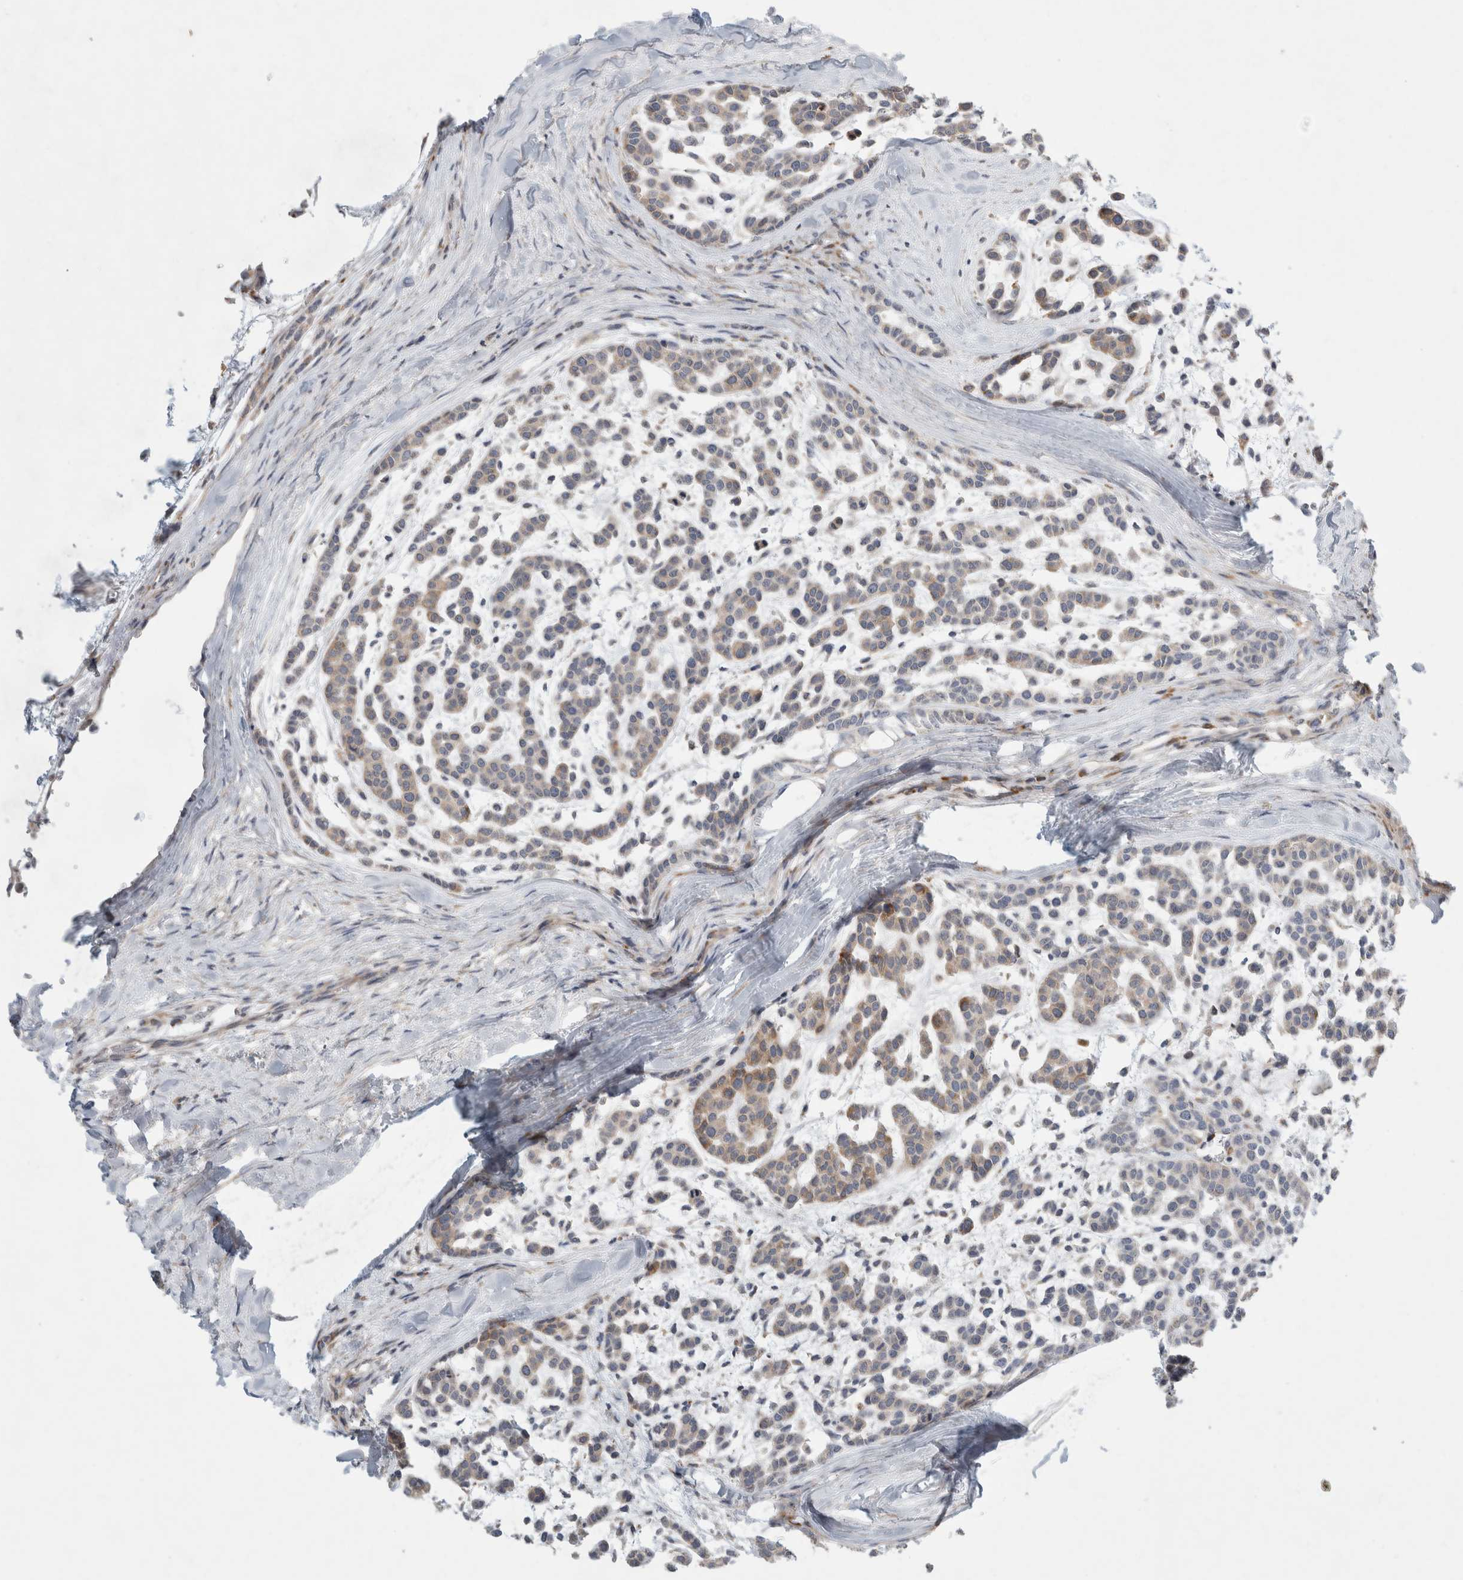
{"staining": {"intensity": "moderate", "quantity": "25%-75%", "location": "cytoplasmic/membranous"}, "tissue": "head and neck cancer", "cell_type": "Tumor cells", "image_type": "cancer", "snomed": [{"axis": "morphology", "description": "Adenocarcinoma, NOS"}, {"axis": "morphology", "description": "Adenoma, NOS"}, {"axis": "topography", "description": "Head-Neck"}], "caption": "DAB (3,3'-diaminobenzidine) immunohistochemical staining of human head and neck adenocarcinoma displays moderate cytoplasmic/membranous protein expression in approximately 25%-75% of tumor cells.", "gene": "TRMT9B", "patient": {"sex": "female", "age": 55}}